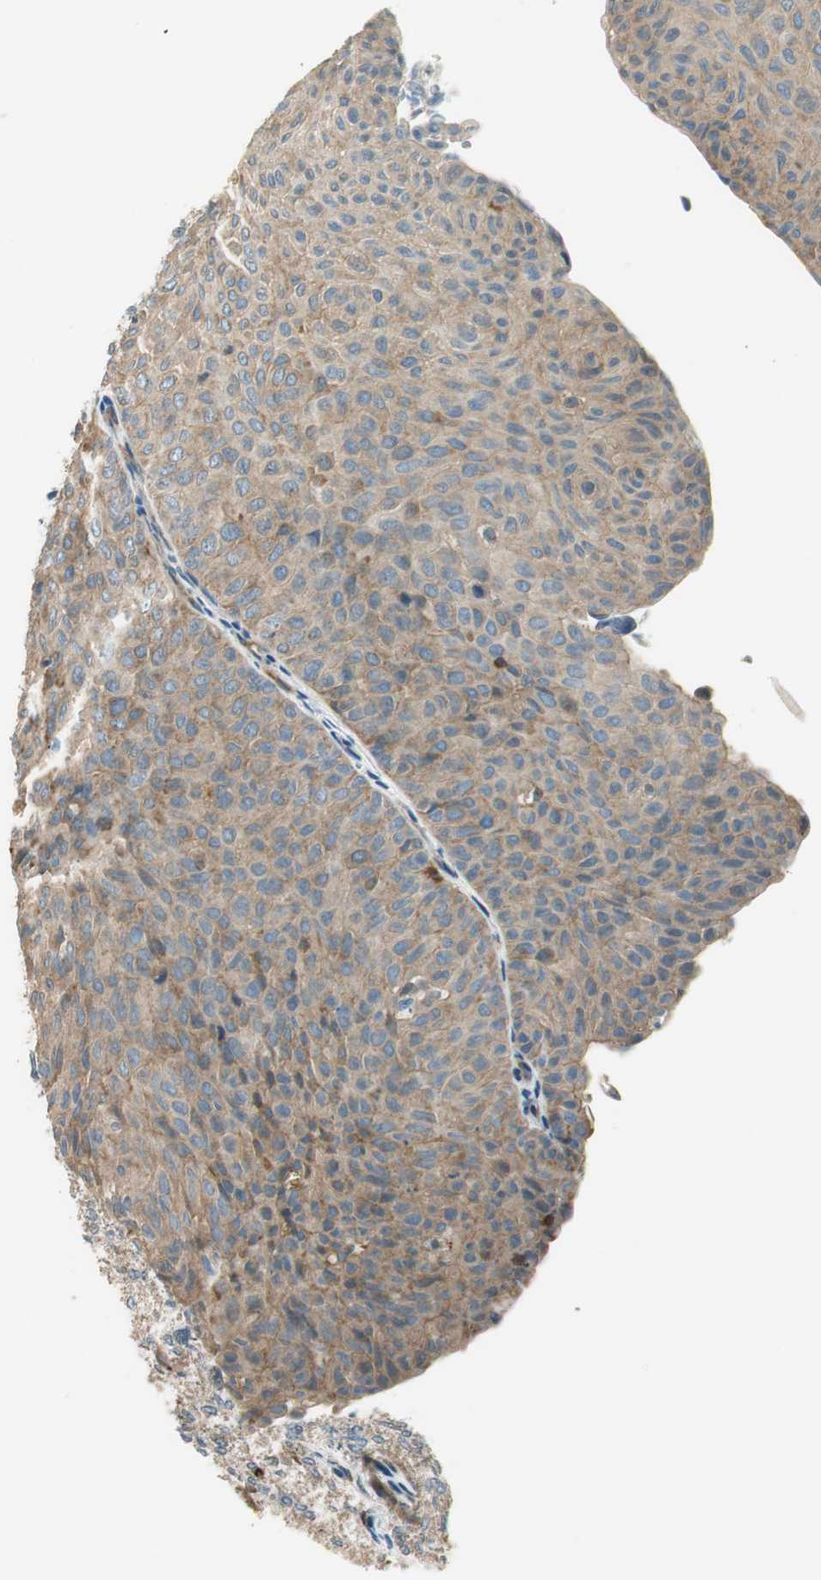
{"staining": {"intensity": "moderate", "quantity": "25%-75%", "location": "cytoplasmic/membranous"}, "tissue": "urothelial cancer", "cell_type": "Tumor cells", "image_type": "cancer", "snomed": [{"axis": "morphology", "description": "Urothelial carcinoma, Low grade"}, {"axis": "topography", "description": "Urinary bladder"}], "caption": "Protein analysis of low-grade urothelial carcinoma tissue exhibits moderate cytoplasmic/membranous staining in about 25%-75% of tumor cells. The protein of interest is stained brown, and the nuclei are stained in blue (DAB IHC with brightfield microscopy, high magnification).", "gene": "PI4K2B", "patient": {"sex": "male", "age": 78}}